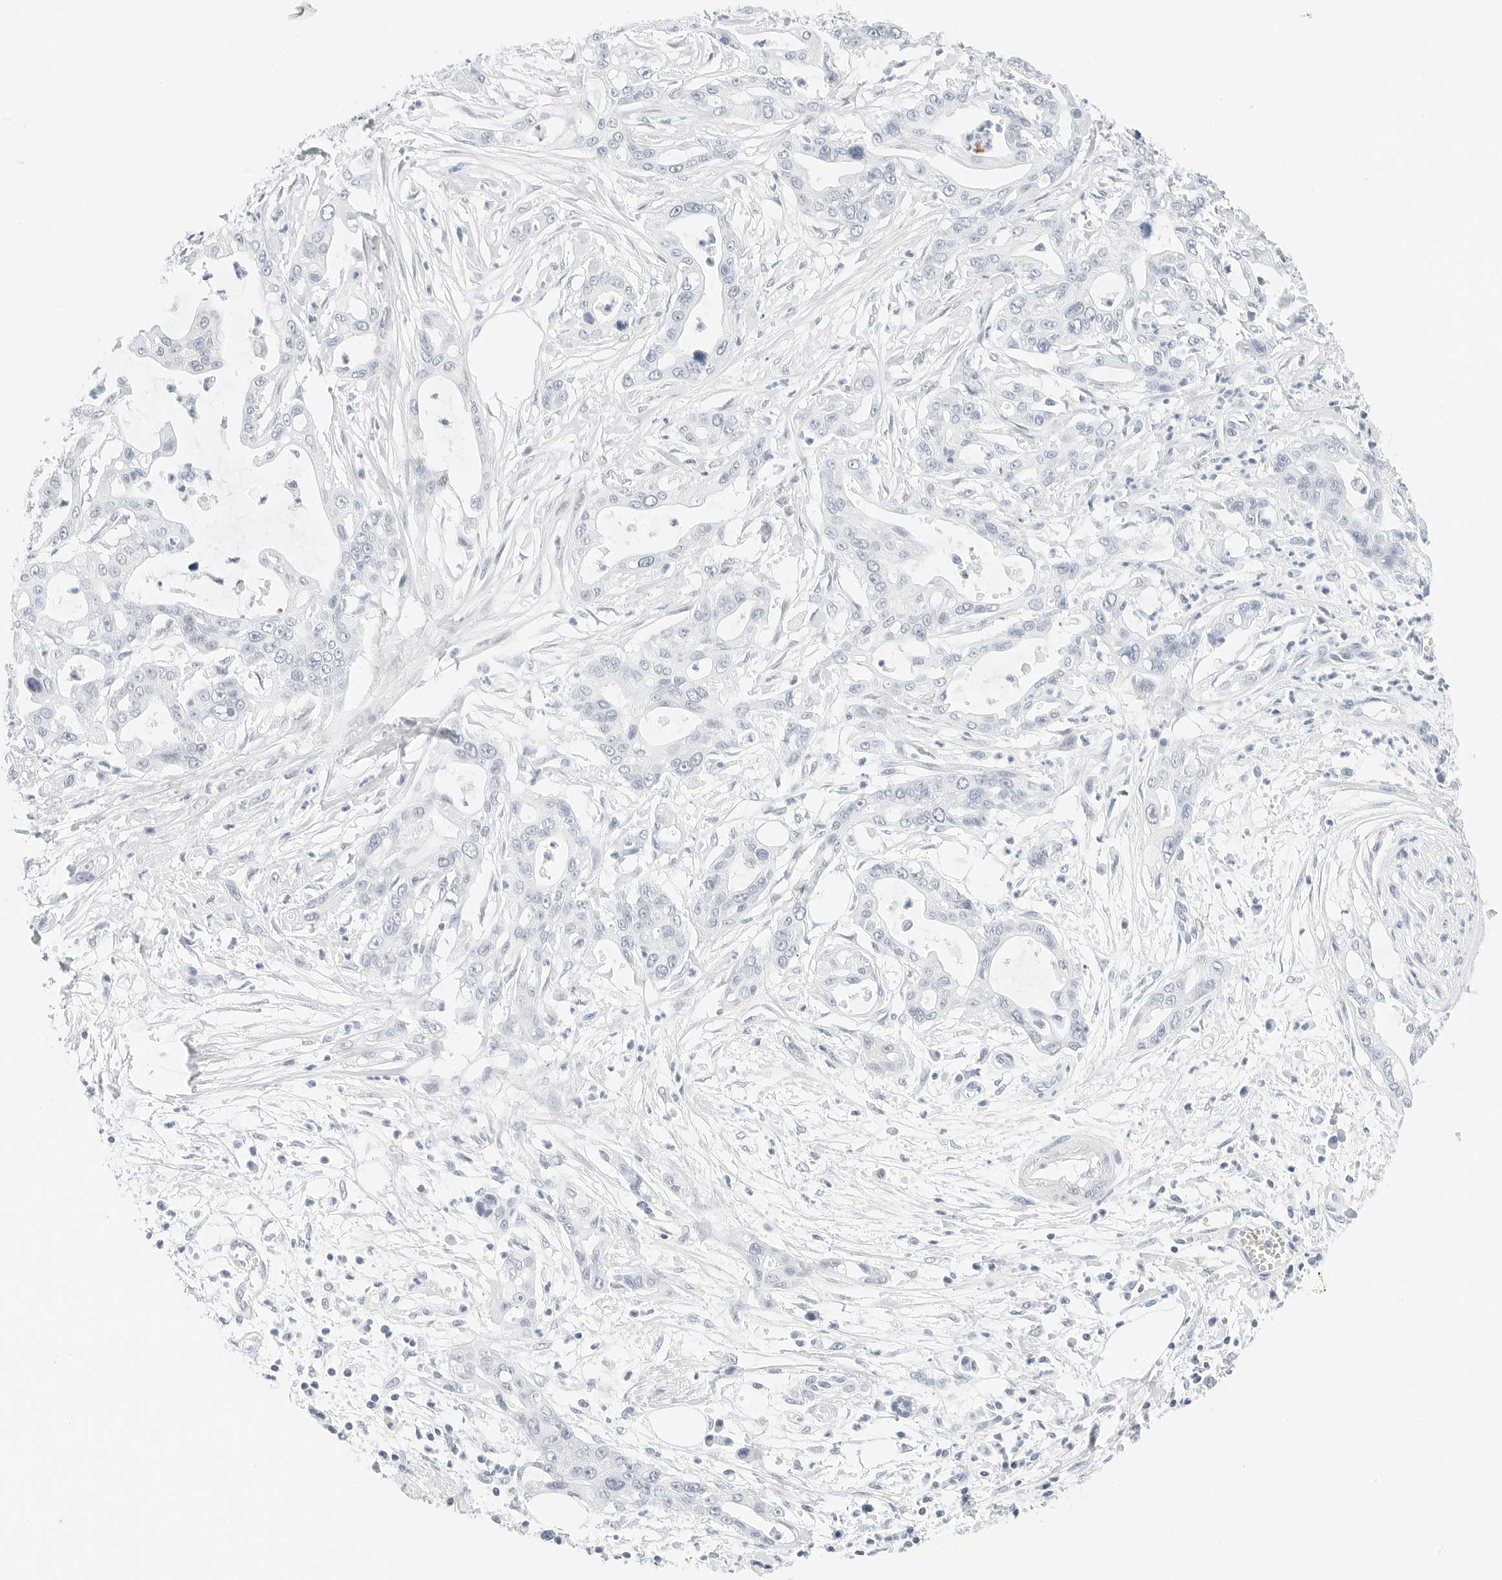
{"staining": {"intensity": "negative", "quantity": "none", "location": "none"}, "tissue": "pancreatic cancer", "cell_type": "Tumor cells", "image_type": "cancer", "snomed": [{"axis": "morphology", "description": "Adenocarcinoma, NOS"}, {"axis": "topography", "description": "Pancreas"}], "caption": "Tumor cells are negative for protein expression in human adenocarcinoma (pancreatic).", "gene": "CD22", "patient": {"sex": "male", "age": 68}}